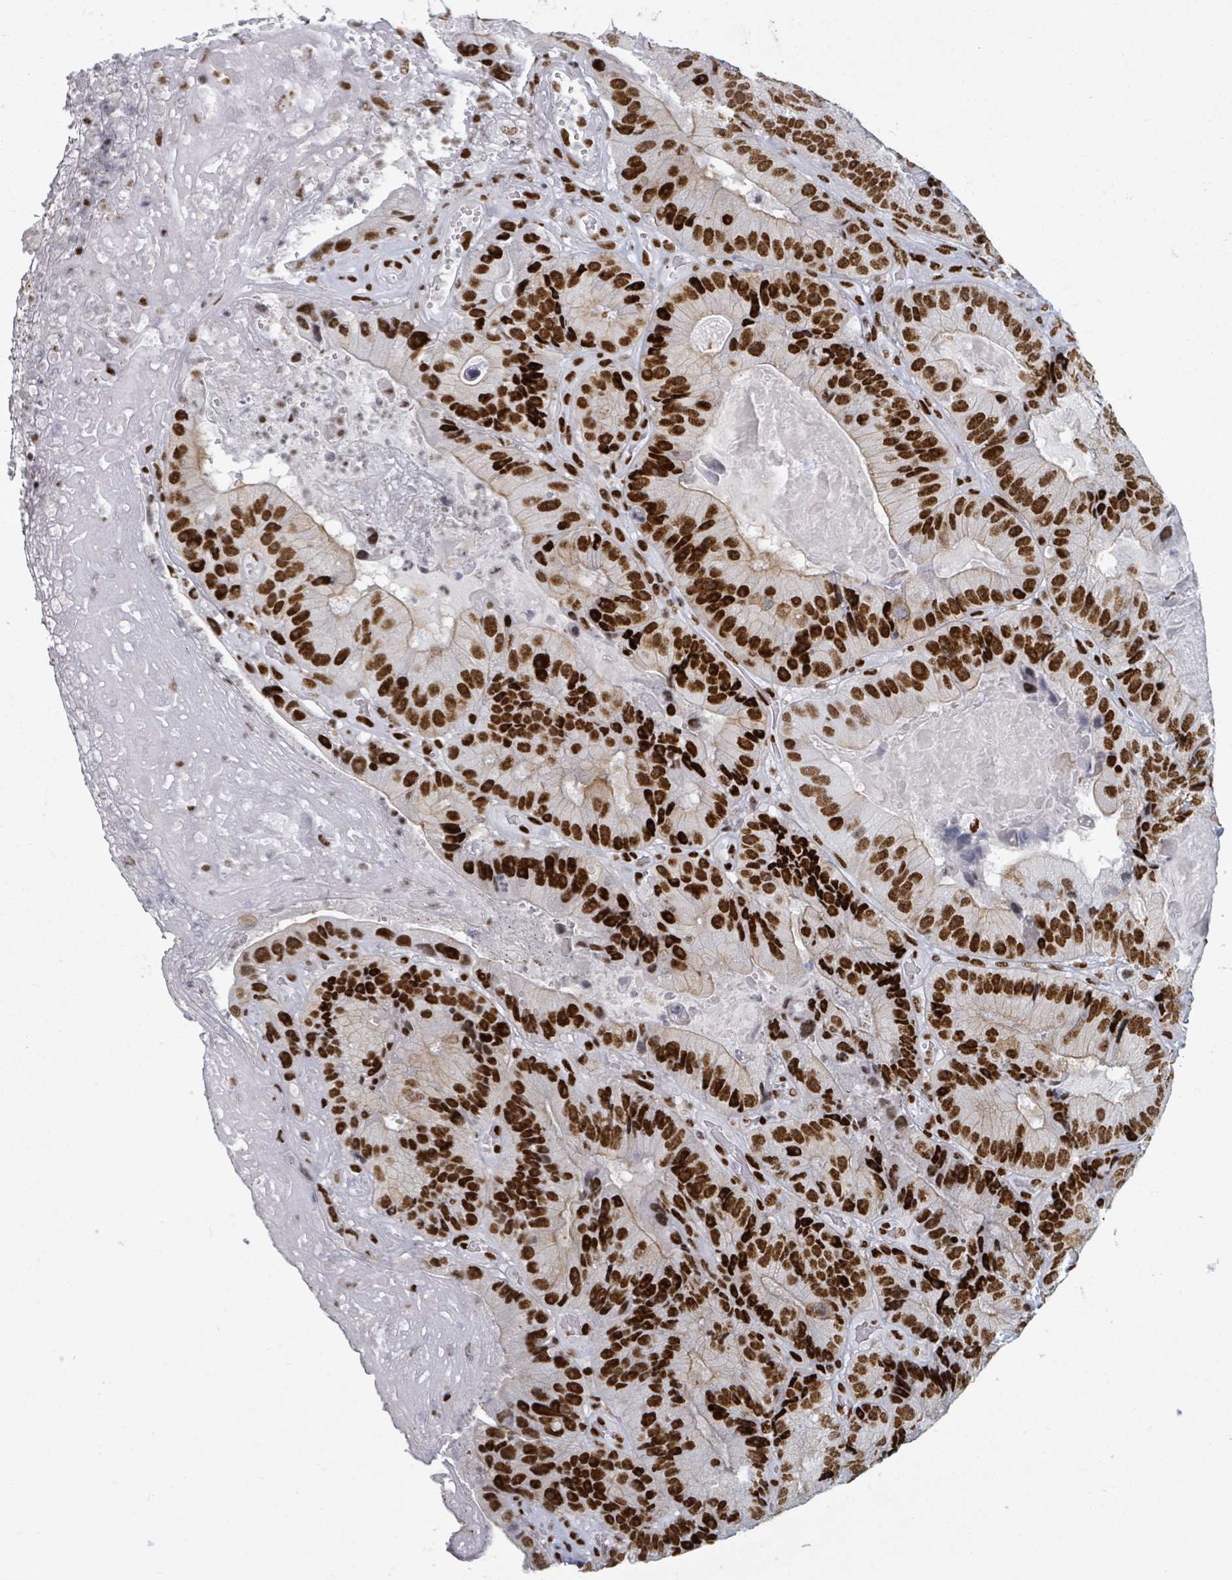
{"staining": {"intensity": "strong", "quantity": ">75%", "location": "nuclear"}, "tissue": "colorectal cancer", "cell_type": "Tumor cells", "image_type": "cancer", "snomed": [{"axis": "morphology", "description": "Adenocarcinoma, NOS"}, {"axis": "topography", "description": "Colon"}], "caption": "This is an image of immunohistochemistry staining of adenocarcinoma (colorectal), which shows strong expression in the nuclear of tumor cells.", "gene": "DHX16", "patient": {"sex": "female", "age": 86}}